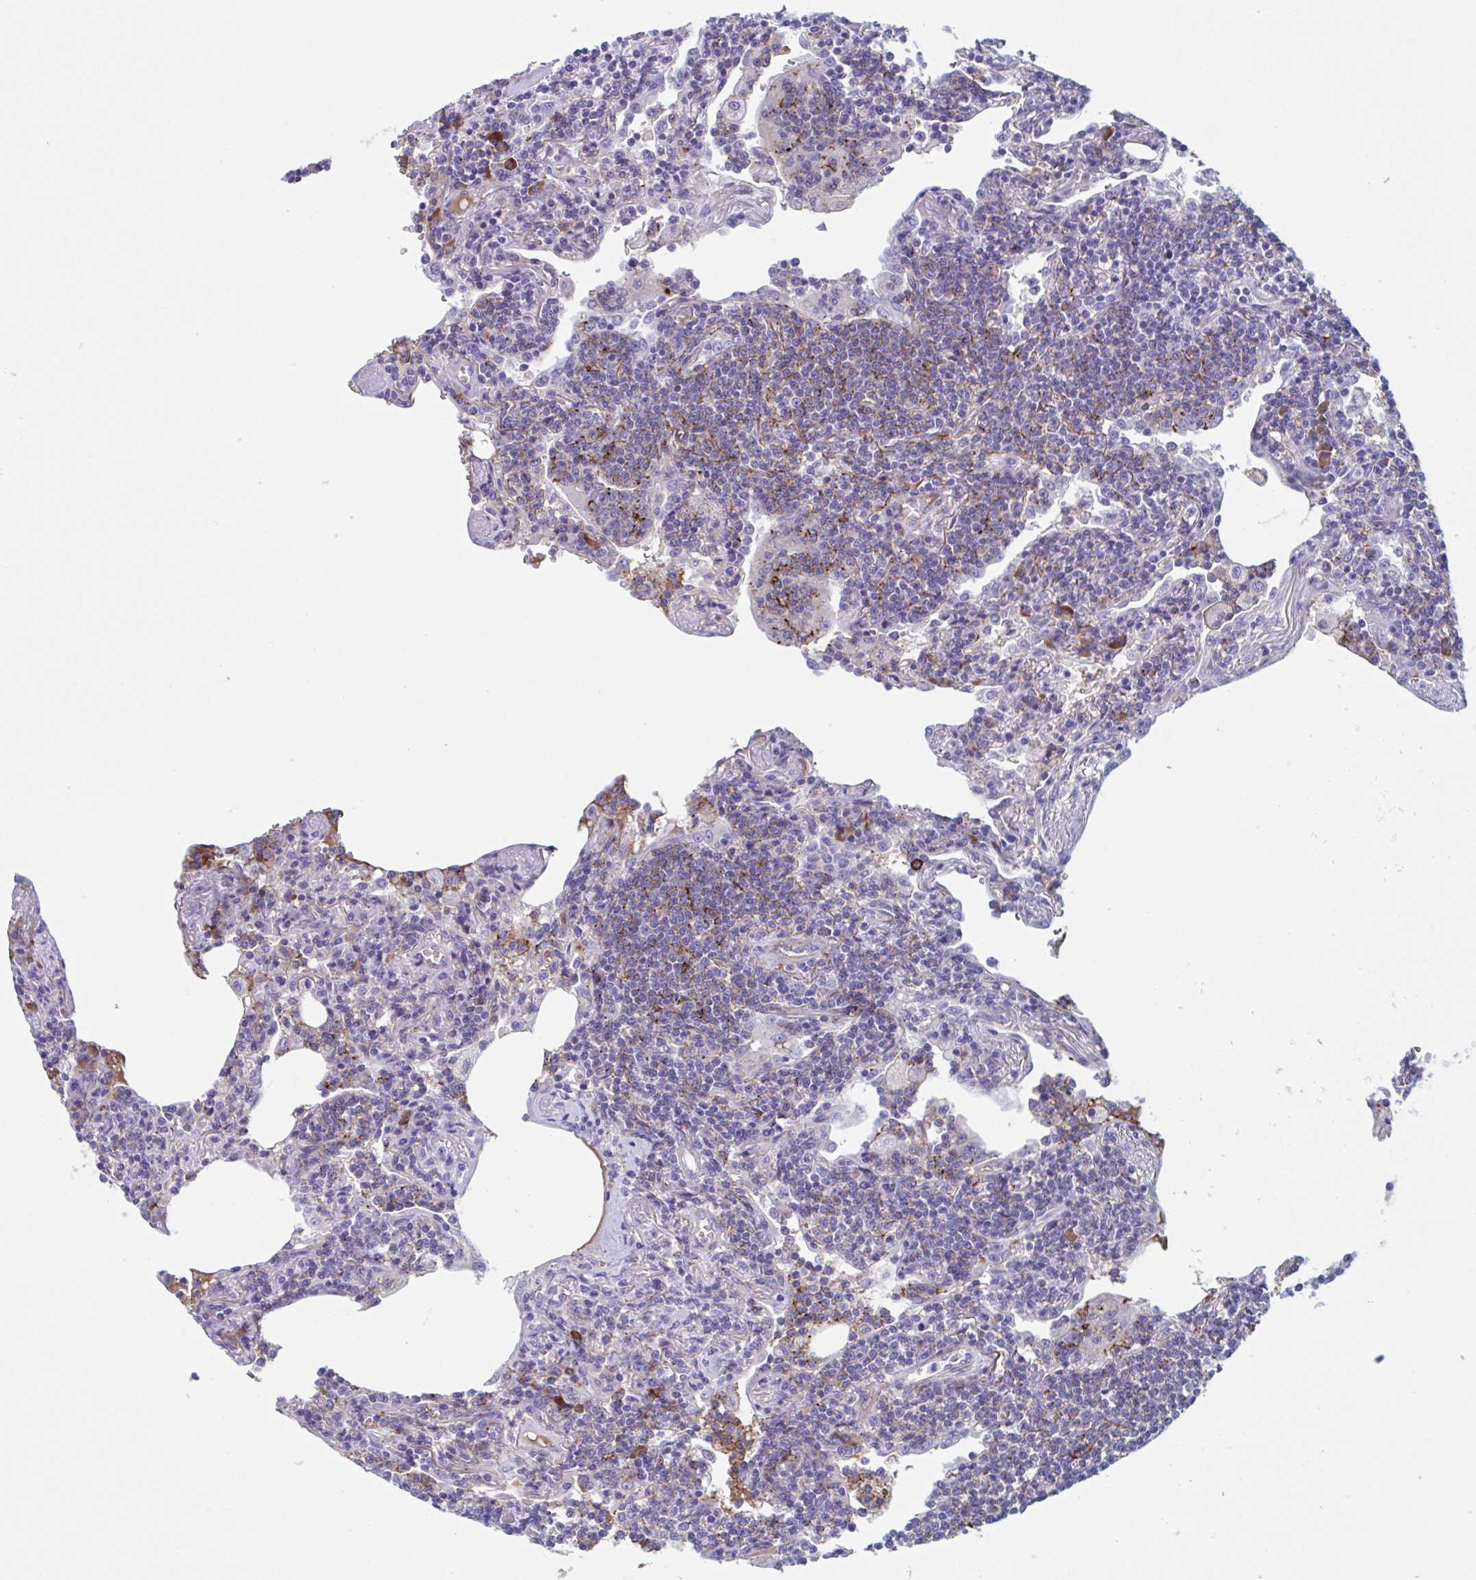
{"staining": {"intensity": "moderate", "quantity": "<25%", "location": "cytoplasmic/membranous"}, "tissue": "lymphoma", "cell_type": "Tumor cells", "image_type": "cancer", "snomed": [{"axis": "morphology", "description": "Malignant lymphoma, non-Hodgkin's type, Low grade"}, {"axis": "topography", "description": "Lung"}], "caption": "Lymphoma stained for a protein (brown) reveals moderate cytoplasmic/membranous positive expression in about <25% of tumor cells.", "gene": "LPIN3", "patient": {"sex": "female", "age": 71}}